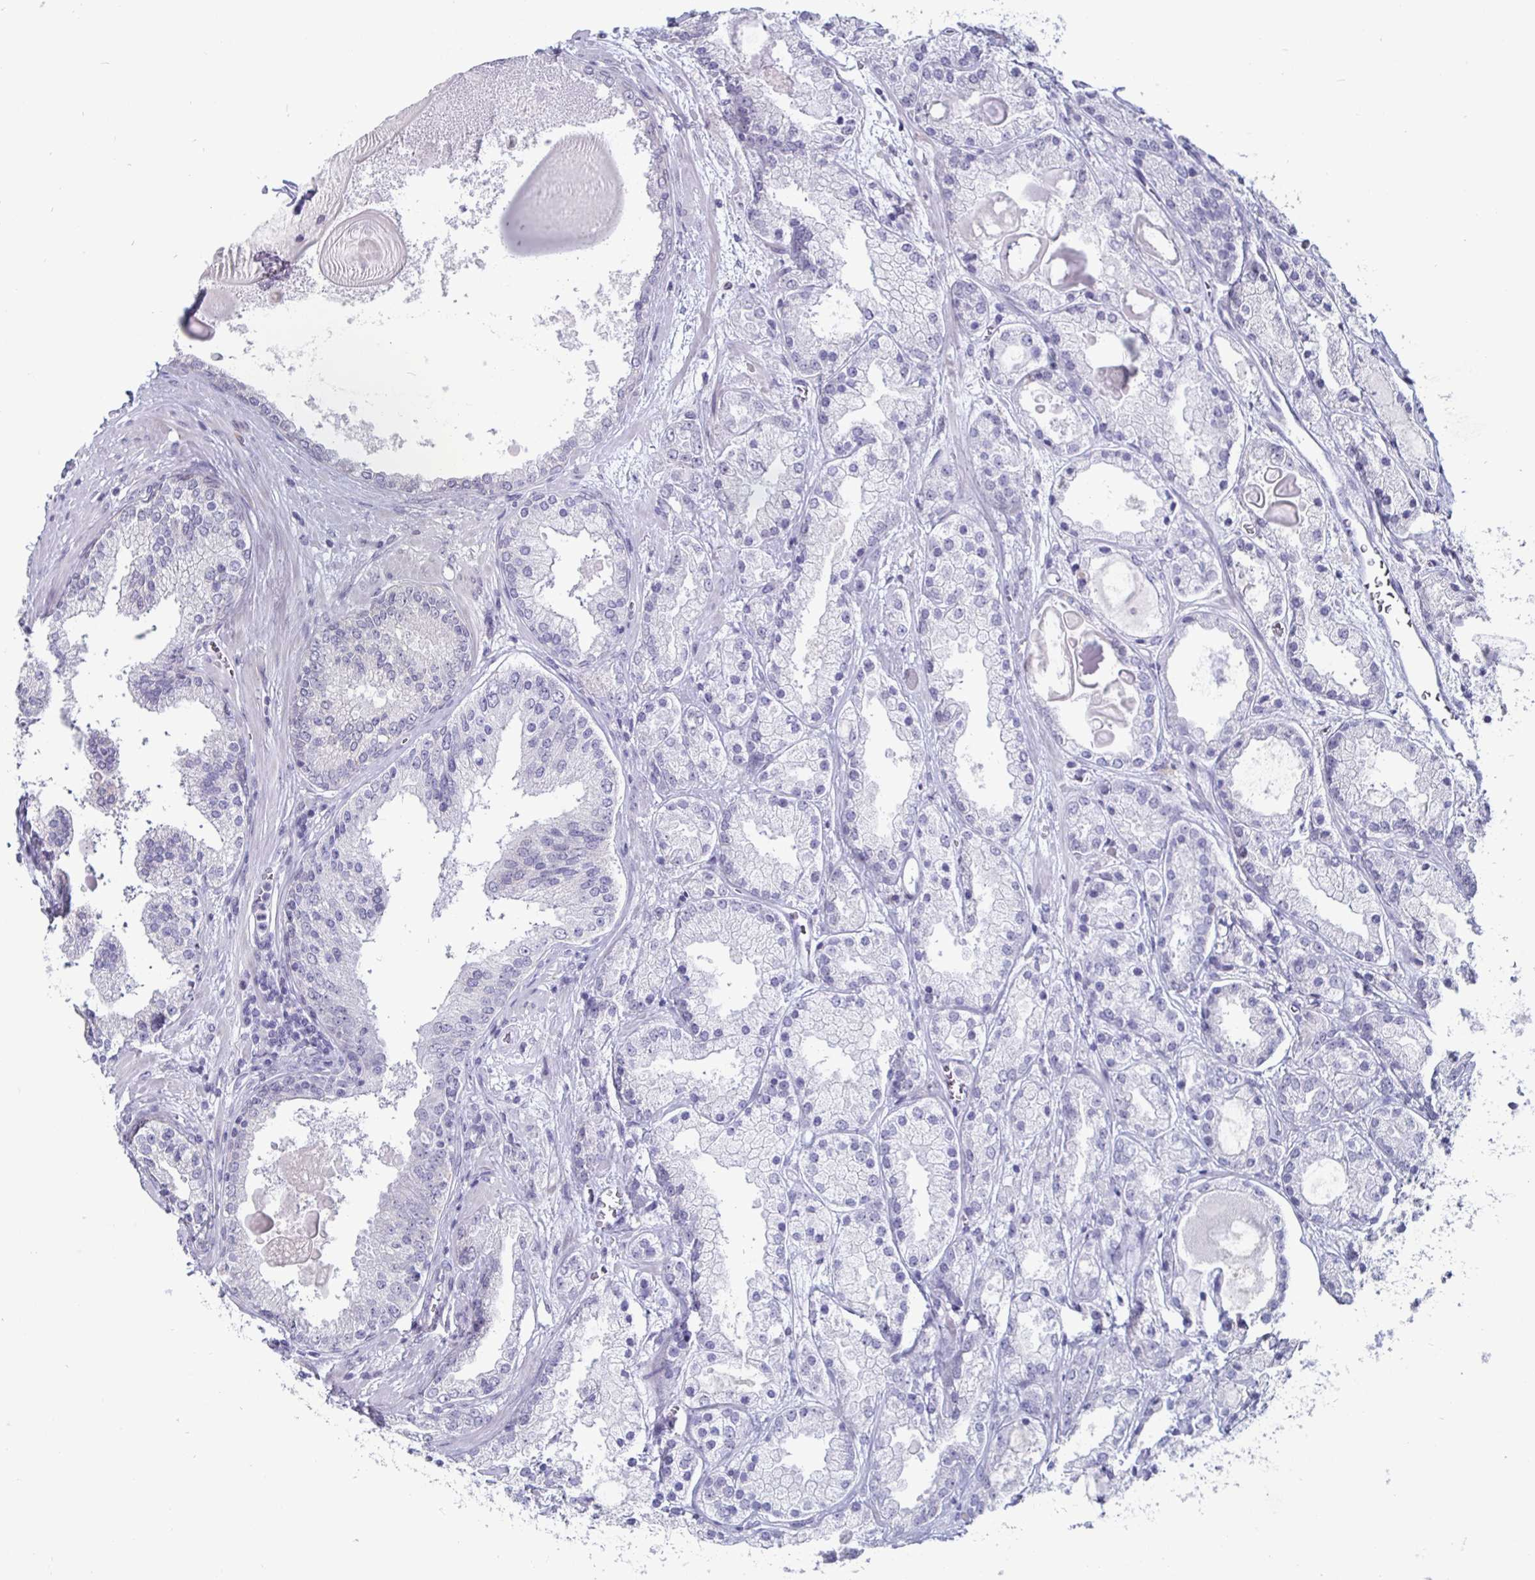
{"staining": {"intensity": "negative", "quantity": "none", "location": "none"}, "tissue": "prostate cancer", "cell_type": "Tumor cells", "image_type": "cancer", "snomed": [{"axis": "morphology", "description": "Adenocarcinoma, High grade"}, {"axis": "topography", "description": "Prostate"}], "caption": "Prostate cancer was stained to show a protein in brown. There is no significant positivity in tumor cells.", "gene": "OOSP2", "patient": {"sex": "male", "age": 67}}